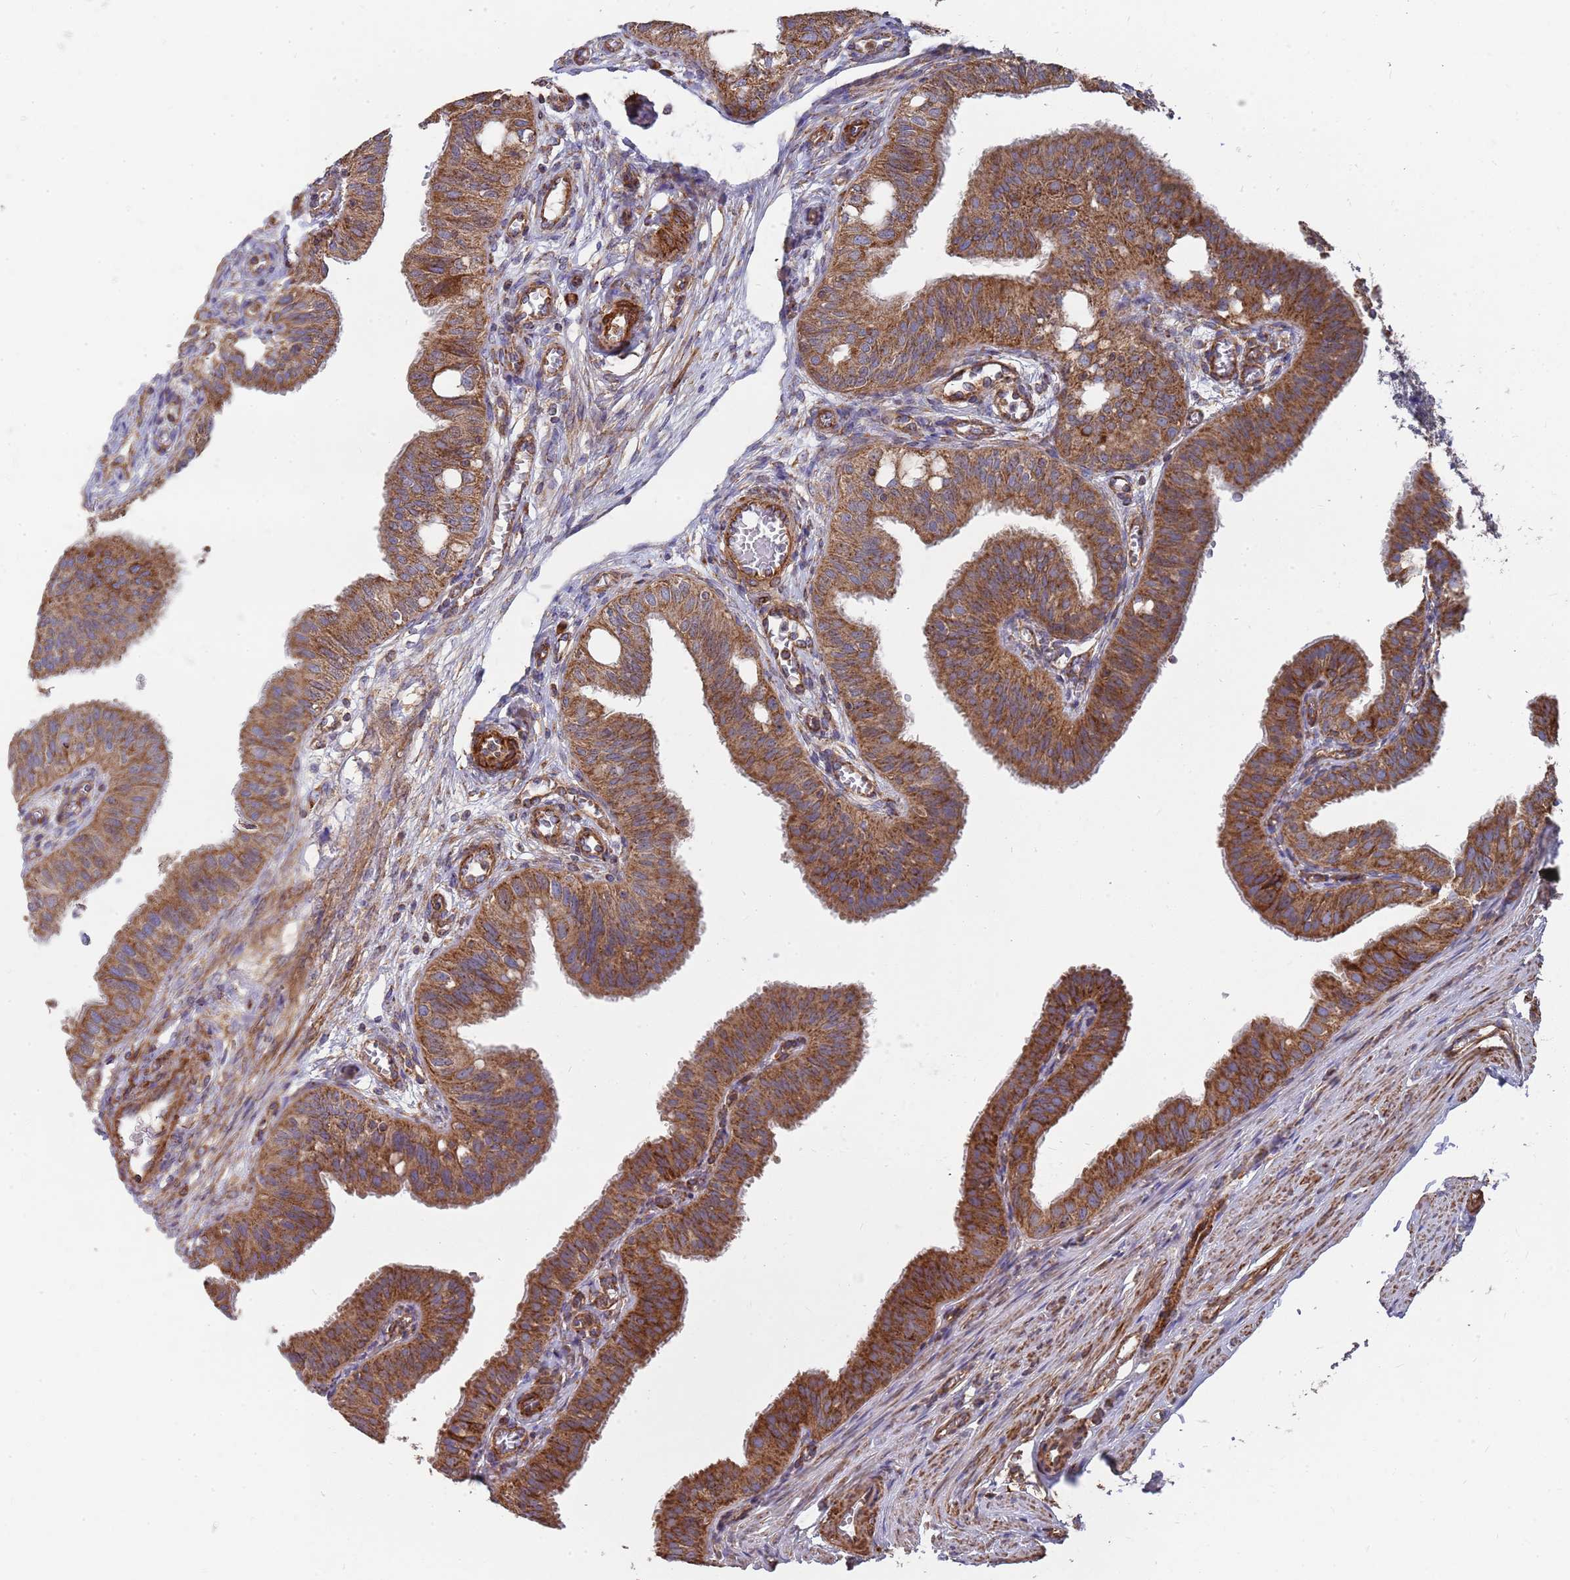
{"staining": {"intensity": "strong", "quantity": ">75%", "location": "cytoplasmic/membranous"}, "tissue": "fallopian tube", "cell_type": "Glandular cells", "image_type": "normal", "snomed": [{"axis": "morphology", "description": "Normal tissue, NOS"}, {"axis": "topography", "description": "Fallopian tube"}, {"axis": "topography", "description": "Ovary"}], "caption": "Immunohistochemistry photomicrograph of normal human fallopian tube stained for a protein (brown), which displays high levels of strong cytoplasmic/membranous staining in about >75% of glandular cells.", "gene": "WDFY3", "patient": {"sex": "female", "age": 42}}